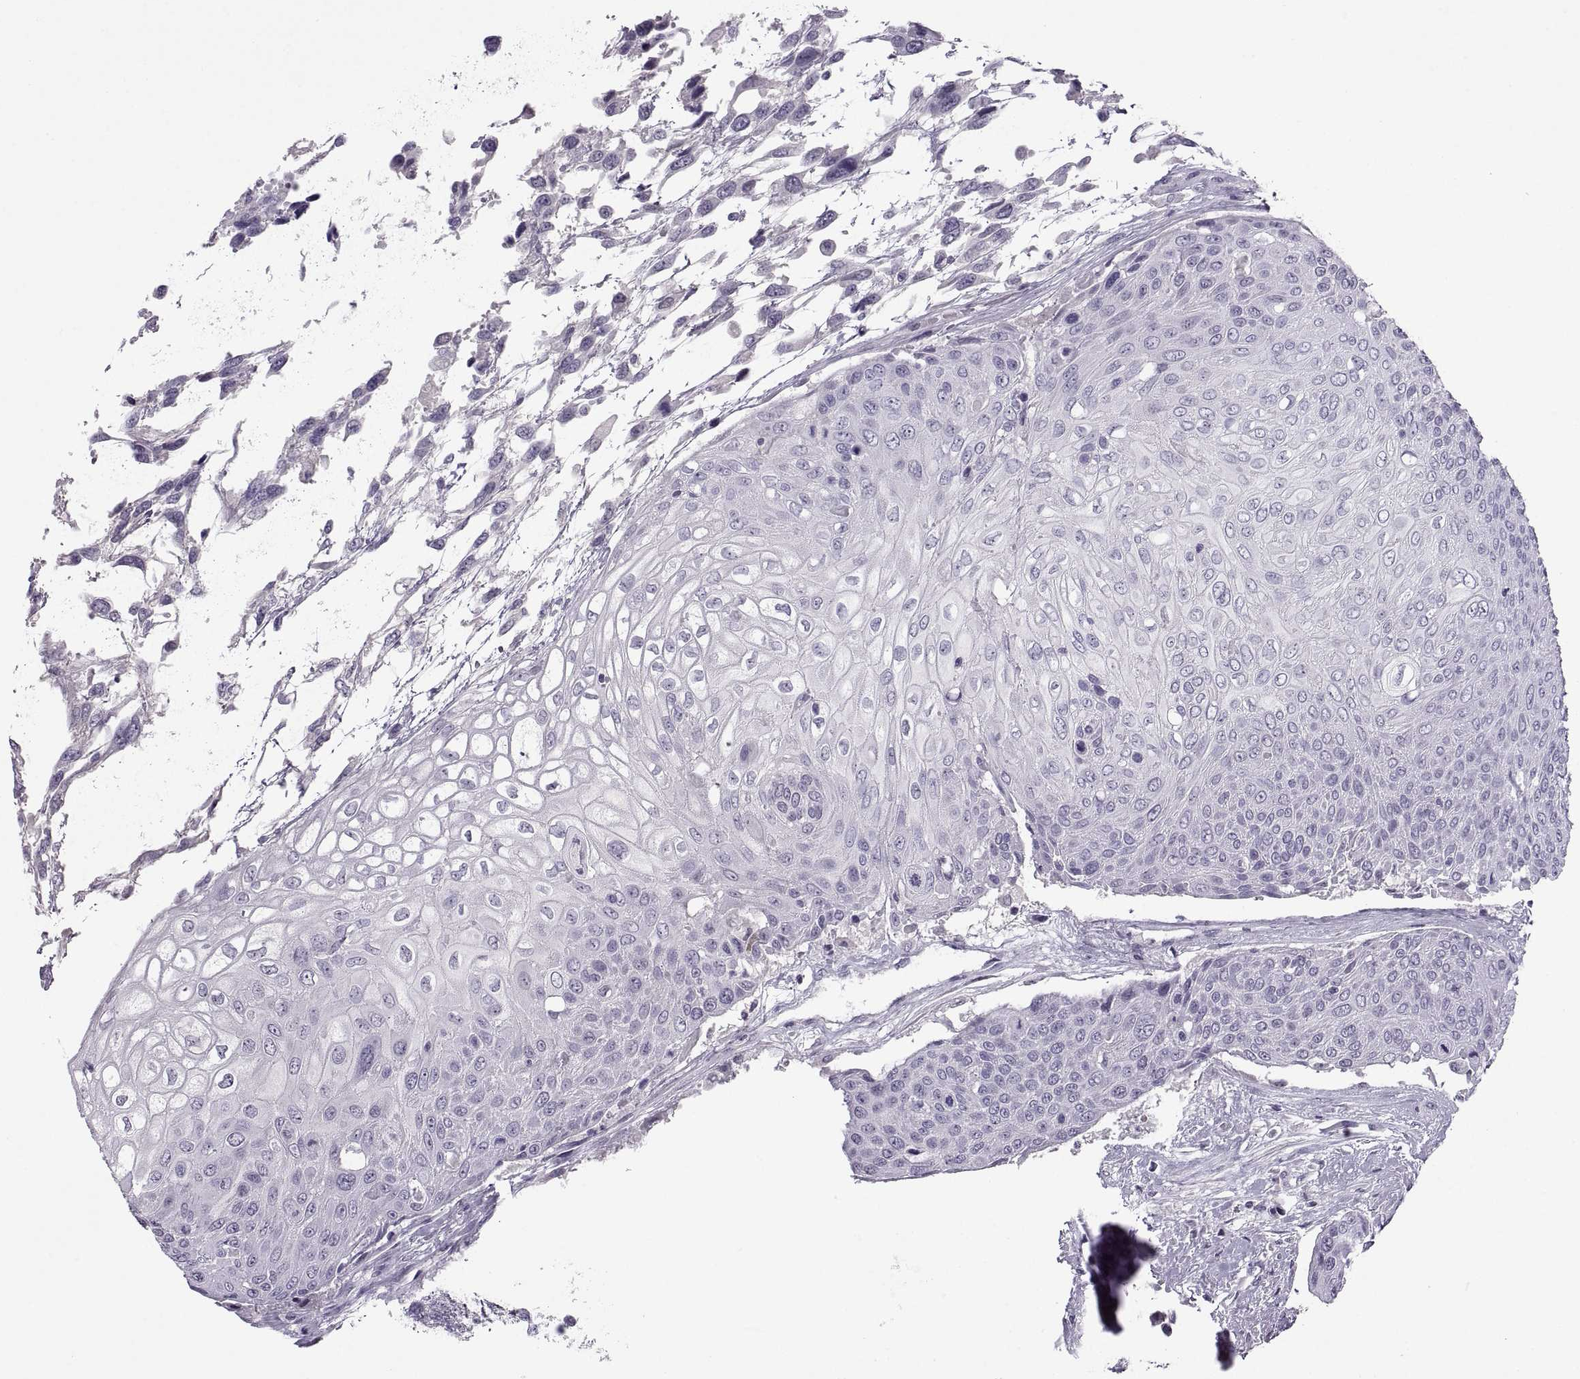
{"staining": {"intensity": "negative", "quantity": "none", "location": "none"}, "tissue": "urothelial cancer", "cell_type": "Tumor cells", "image_type": "cancer", "snomed": [{"axis": "morphology", "description": "Urothelial carcinoma, High grade"}, {"axis": "topography", "description": "Urinary bladder"}], "caption": "There is no significant expression in tumor cells of urothelial carcinoma (high-grade). (Brightfield microscopy of DAB (3,3'-diaminobenzidine) IHC at high magnification).", "gene": "BSPH1", "patient": {"sex": "female", "age": 70}}